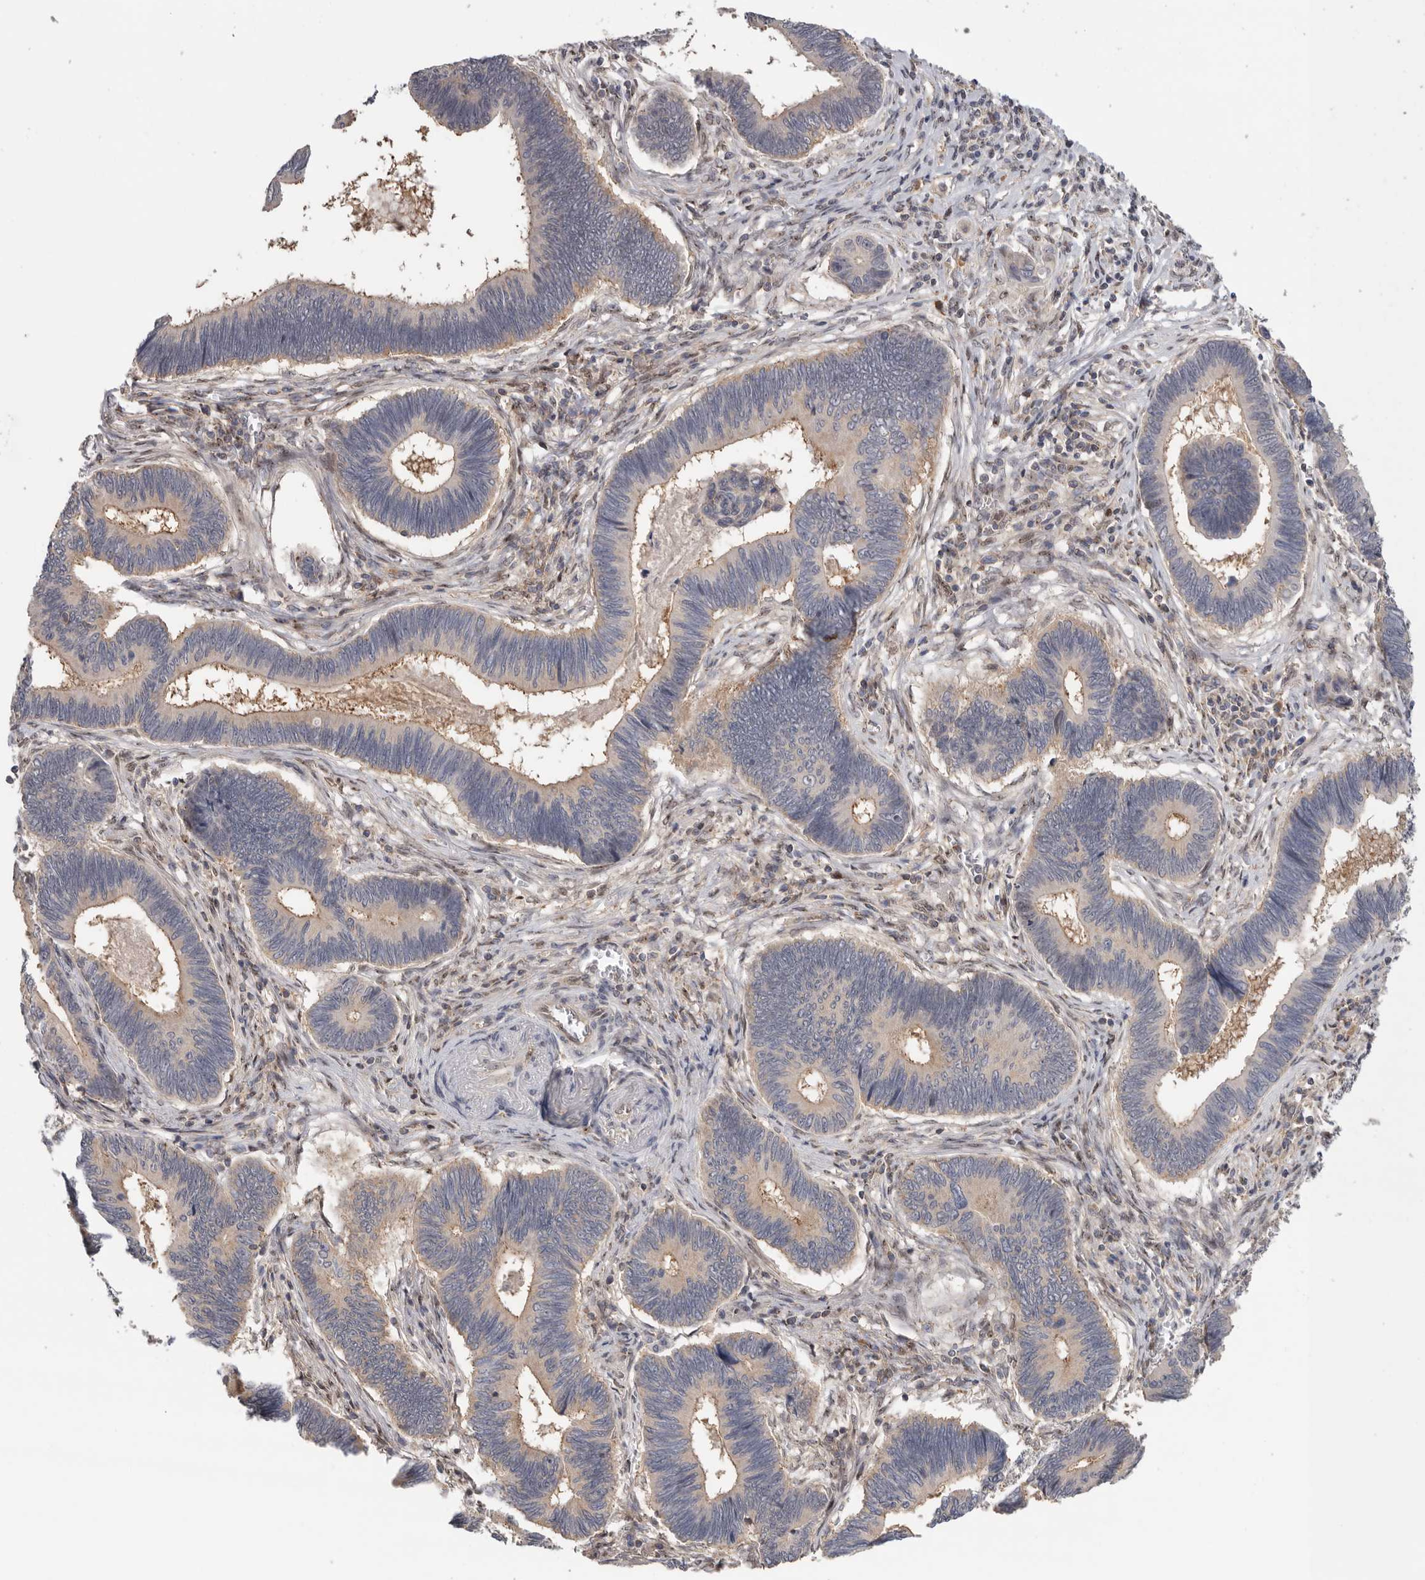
{"staining": {"intensity": "weak", "quantity": "25%-75%", "location": "cytoplasmic/membranous"}, "tissue": "pancreatic cancer", "cell_type": "Tumor cells", "image_type": "cancer", "snomed": [{"axis": "morphology", "description": "Adenocarcinoma, NOS"}, {"axis": "topography", "description": "Pancreas"}], "caption": "Pancreatic cancer (adenocarcinoma) stained for a protein exhibits weak cytoplasmic/membranous positivity in tumor cells.", "gene": "KLK5", "patient": {"sex": "female", "age": 70}}